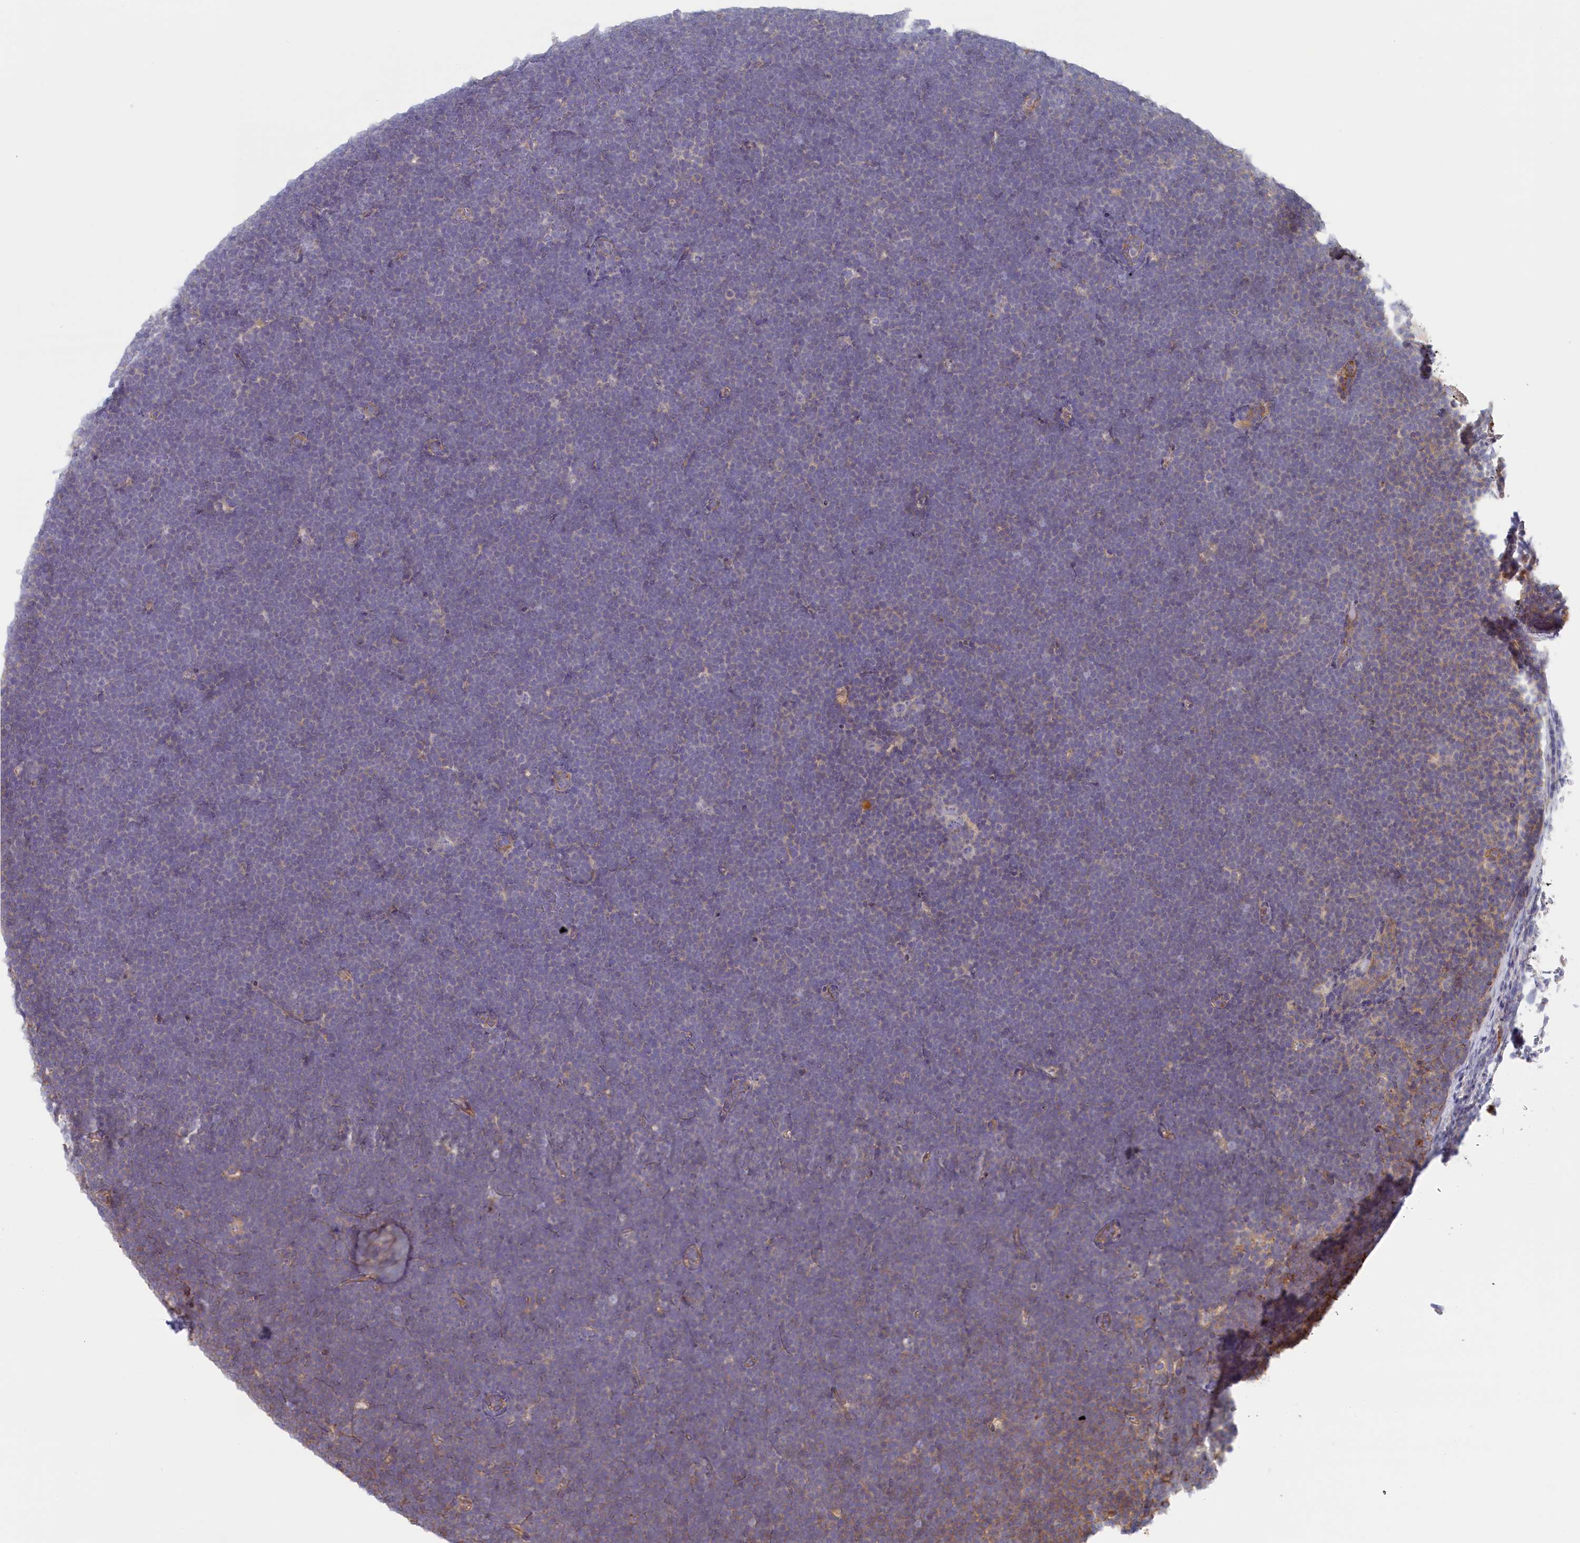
{"staining": {"intensity": "negative", "quantity": "none", "location": "none"}, "tissue": "lymphoma", "cell_type": "Tumor cells", "image_type": "cancer", "snomed": [{"axis": "morphology", "description": "Malignant lymphoma, non-Hodgkin's type, High grade"}, {"axis": "topography", "description": "Lymph node"}], "caption": "Tumor cells show no significant staining in lymphoma.", "gene": "STX16", "patient": {"sex": "male", "age": 13}}